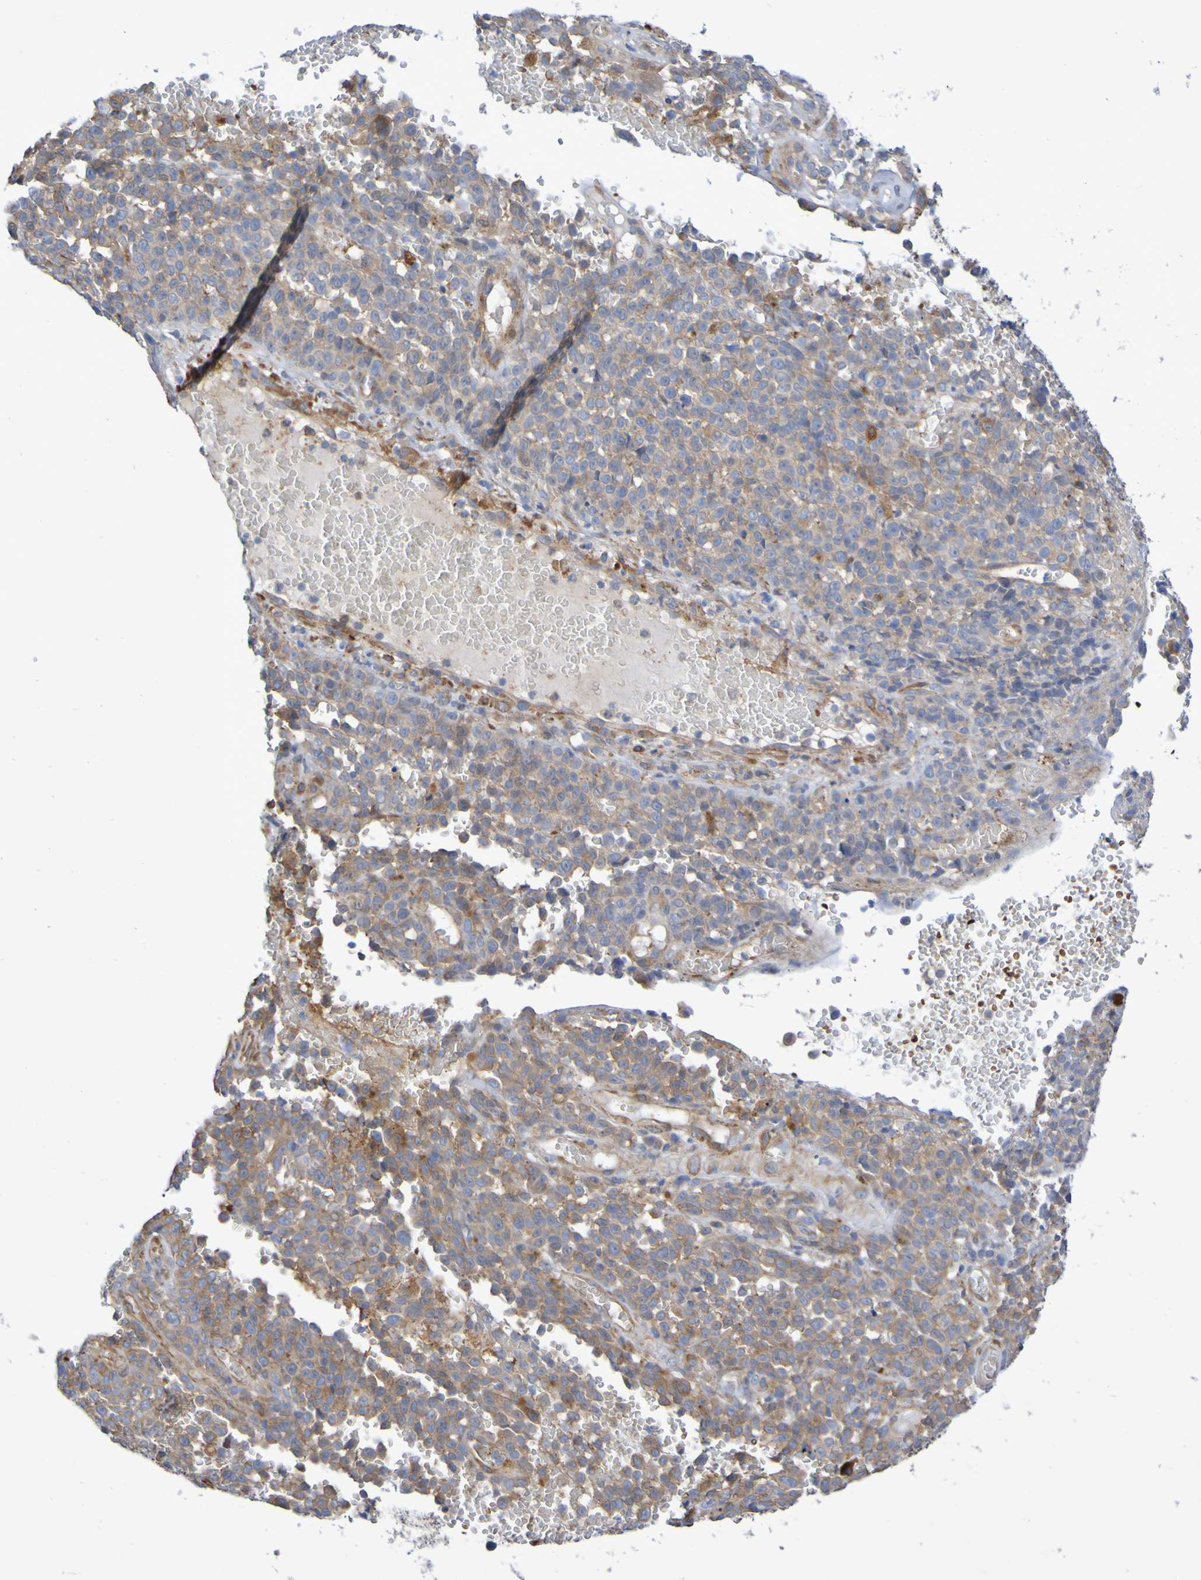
{"staining": {"intensity": "moderate", "quantity": "25%-75%", "location": "cytoplasmic/membranous"}, "tissue": "melanoma", "cell_type": "Tumor cells", "image_type": "cancer", "snomed": [{"axis": "morphology", "description": "Malignant melanoma, NOS"}, {"axis": "topography", "description": "Skin"}], "caption": "Tumor cells show medium levels of moderate cytoplasmic/membranous positivity in about 25%-75% of cells in malignant melanoma.", "gene": "SCRG1", "patient": {"sex": "female", "age": 82}}